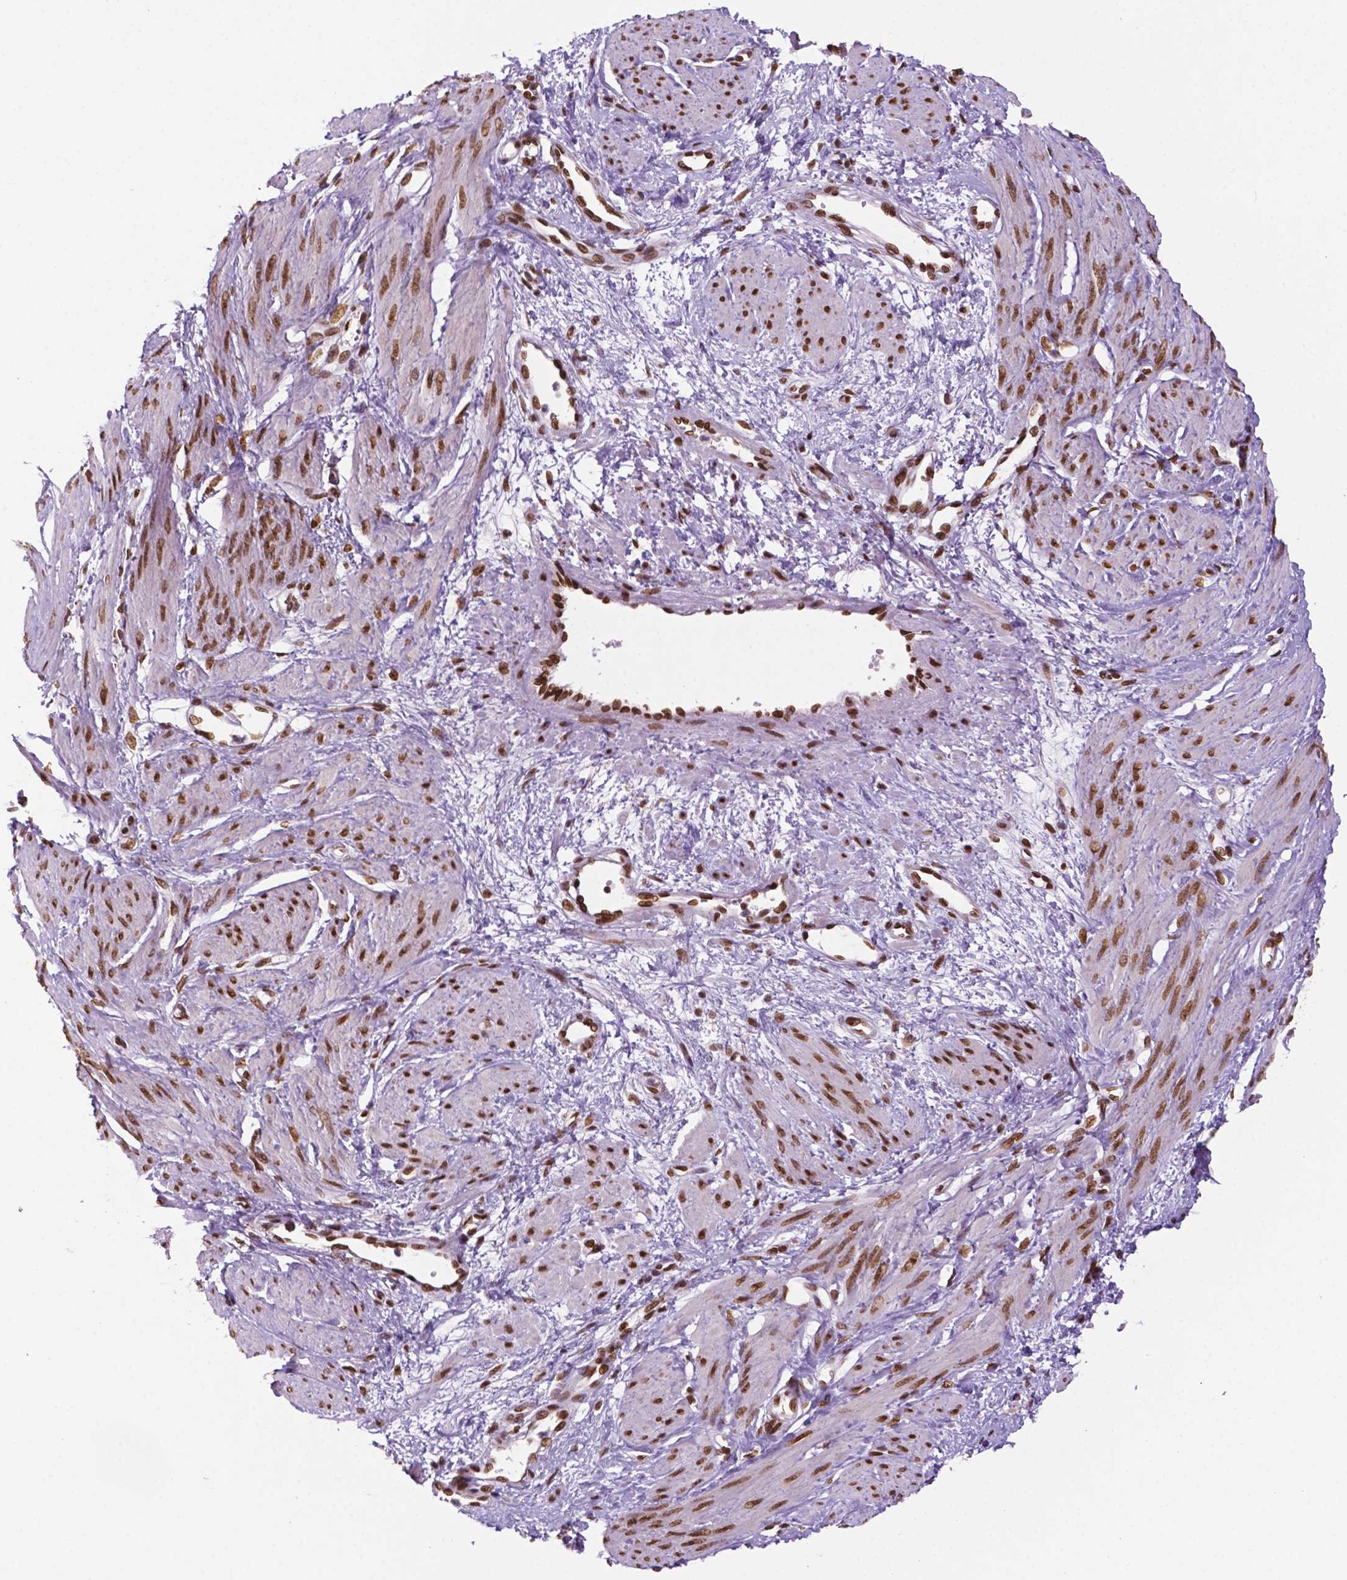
{"staining": {"intensity": "strong", "quantity": "25%-75%", "location": "nuclear"}, "tissue": "smooth muscle", "cell_type": "Smooth muscle cells", "image_type": "normal", "snomed": [{"axis": "morphology", "description": "Normal tissue, NOS"}, {"axis": "topography", "description": "Smooth muscle"}, {"axis": "topography", "description": "Uterus"}], "caption": "Smooth muscle cells show high levels of strong nuclear staining in approximately 25%-75% of cells in unremarkable human smooth muscle.", "gene": "MLH1", "patient": {"sex": "female", "age": 39}}